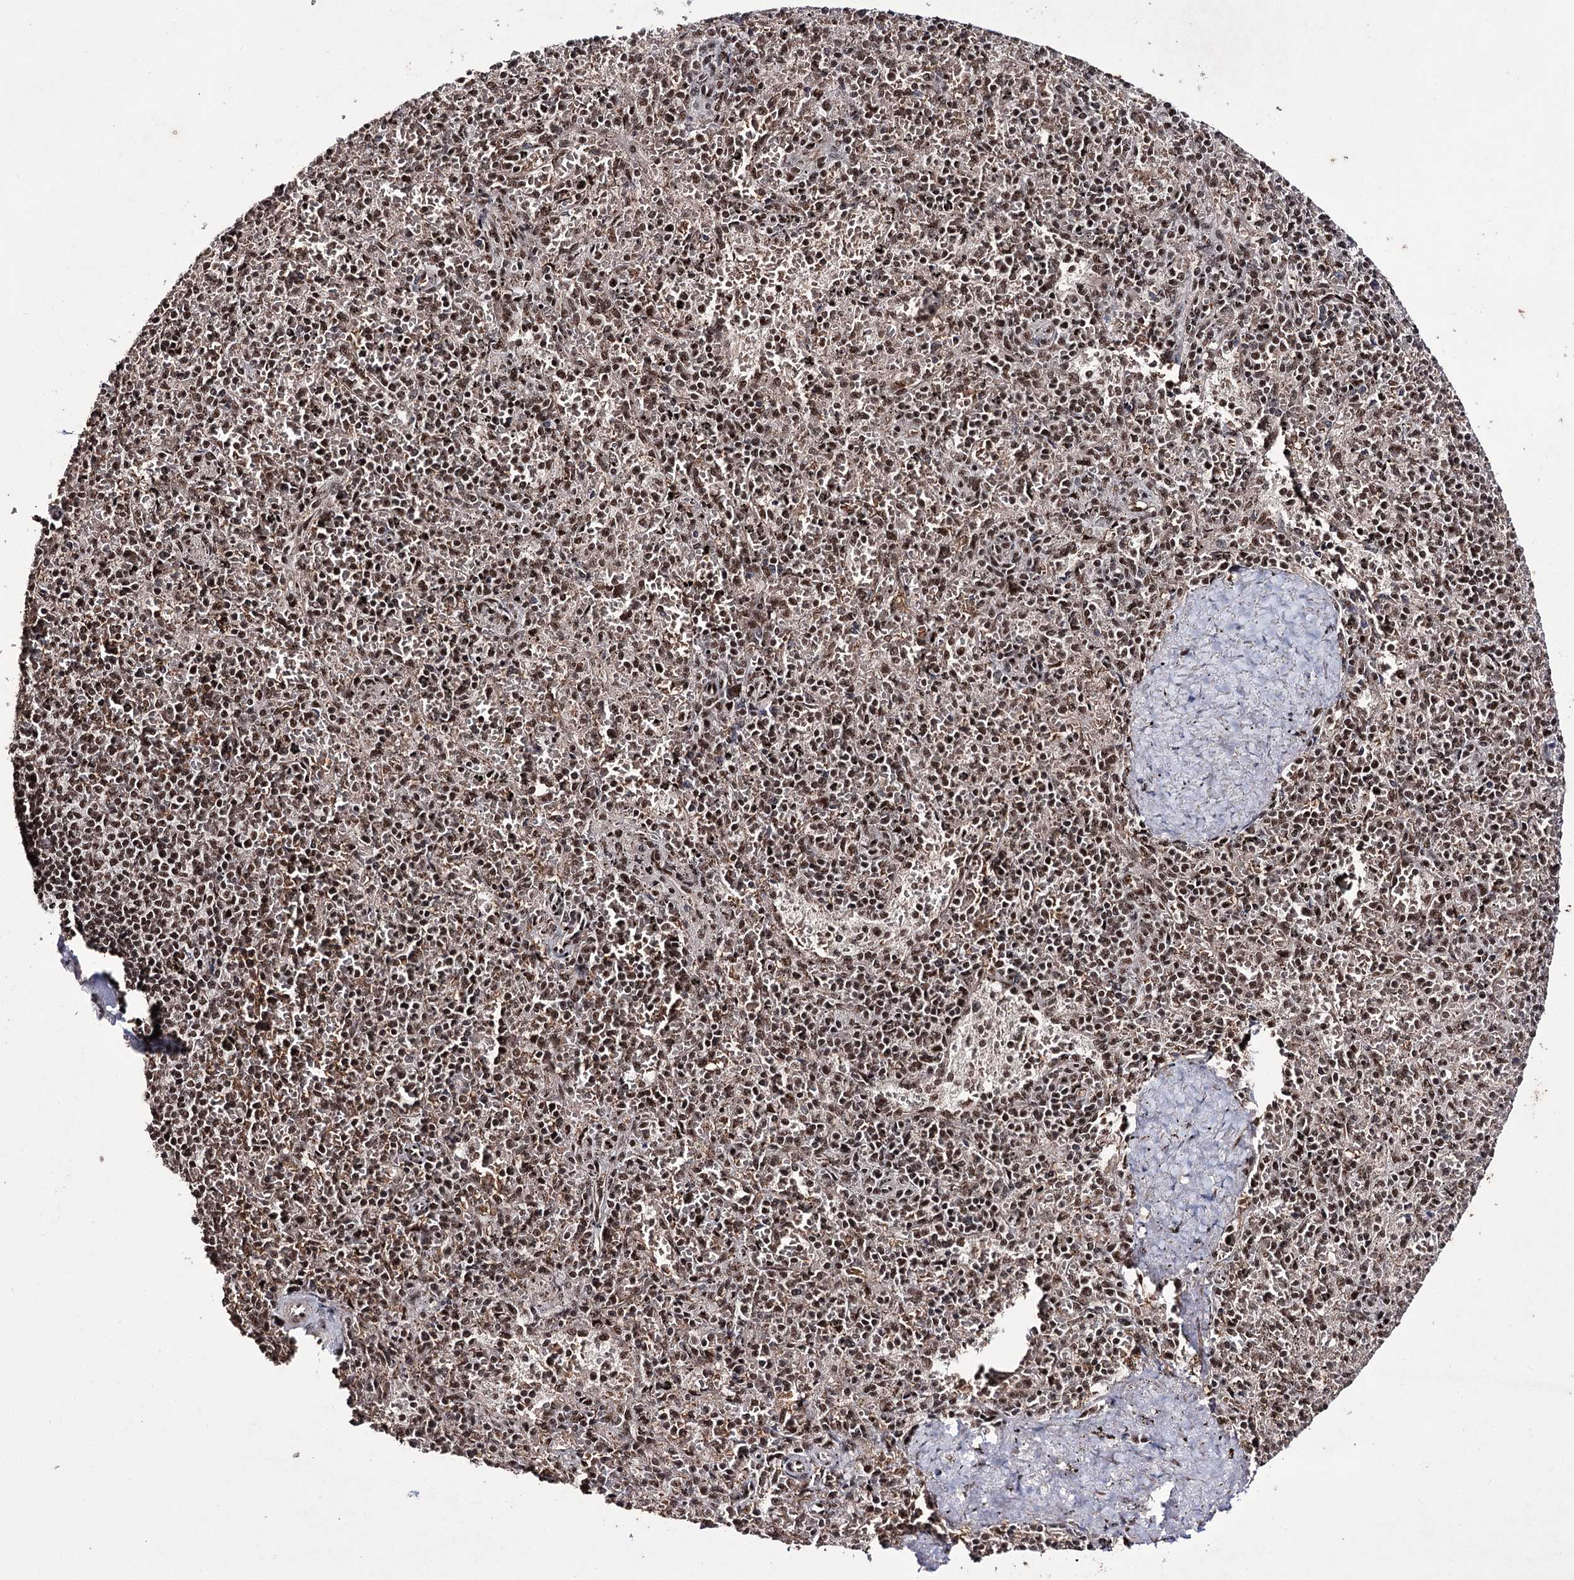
{"staining": {"intensity": "moderate", "quantity": ">75%", "location": "nuclear"}, "tissue": "spleen", "cell_type": "Cells in red pulp", "image_type": "normal", "snomed": [{"axis": "morphology", "description": "Normal tissue, NOS"}, {"axis": "topography", "description": "Spleen"}], "caption": "Protein expression analysis of unremarkable spleen reveals moderate nuclear staining in approximately >75% of cells in red pulp. The protein is stained brown, and the nuclei are stained in blue (DAB IHC with brightfield microscopy, high magnification).", "gene": "PRPF40A", "patient": {"sex": "male", "age": 82}}